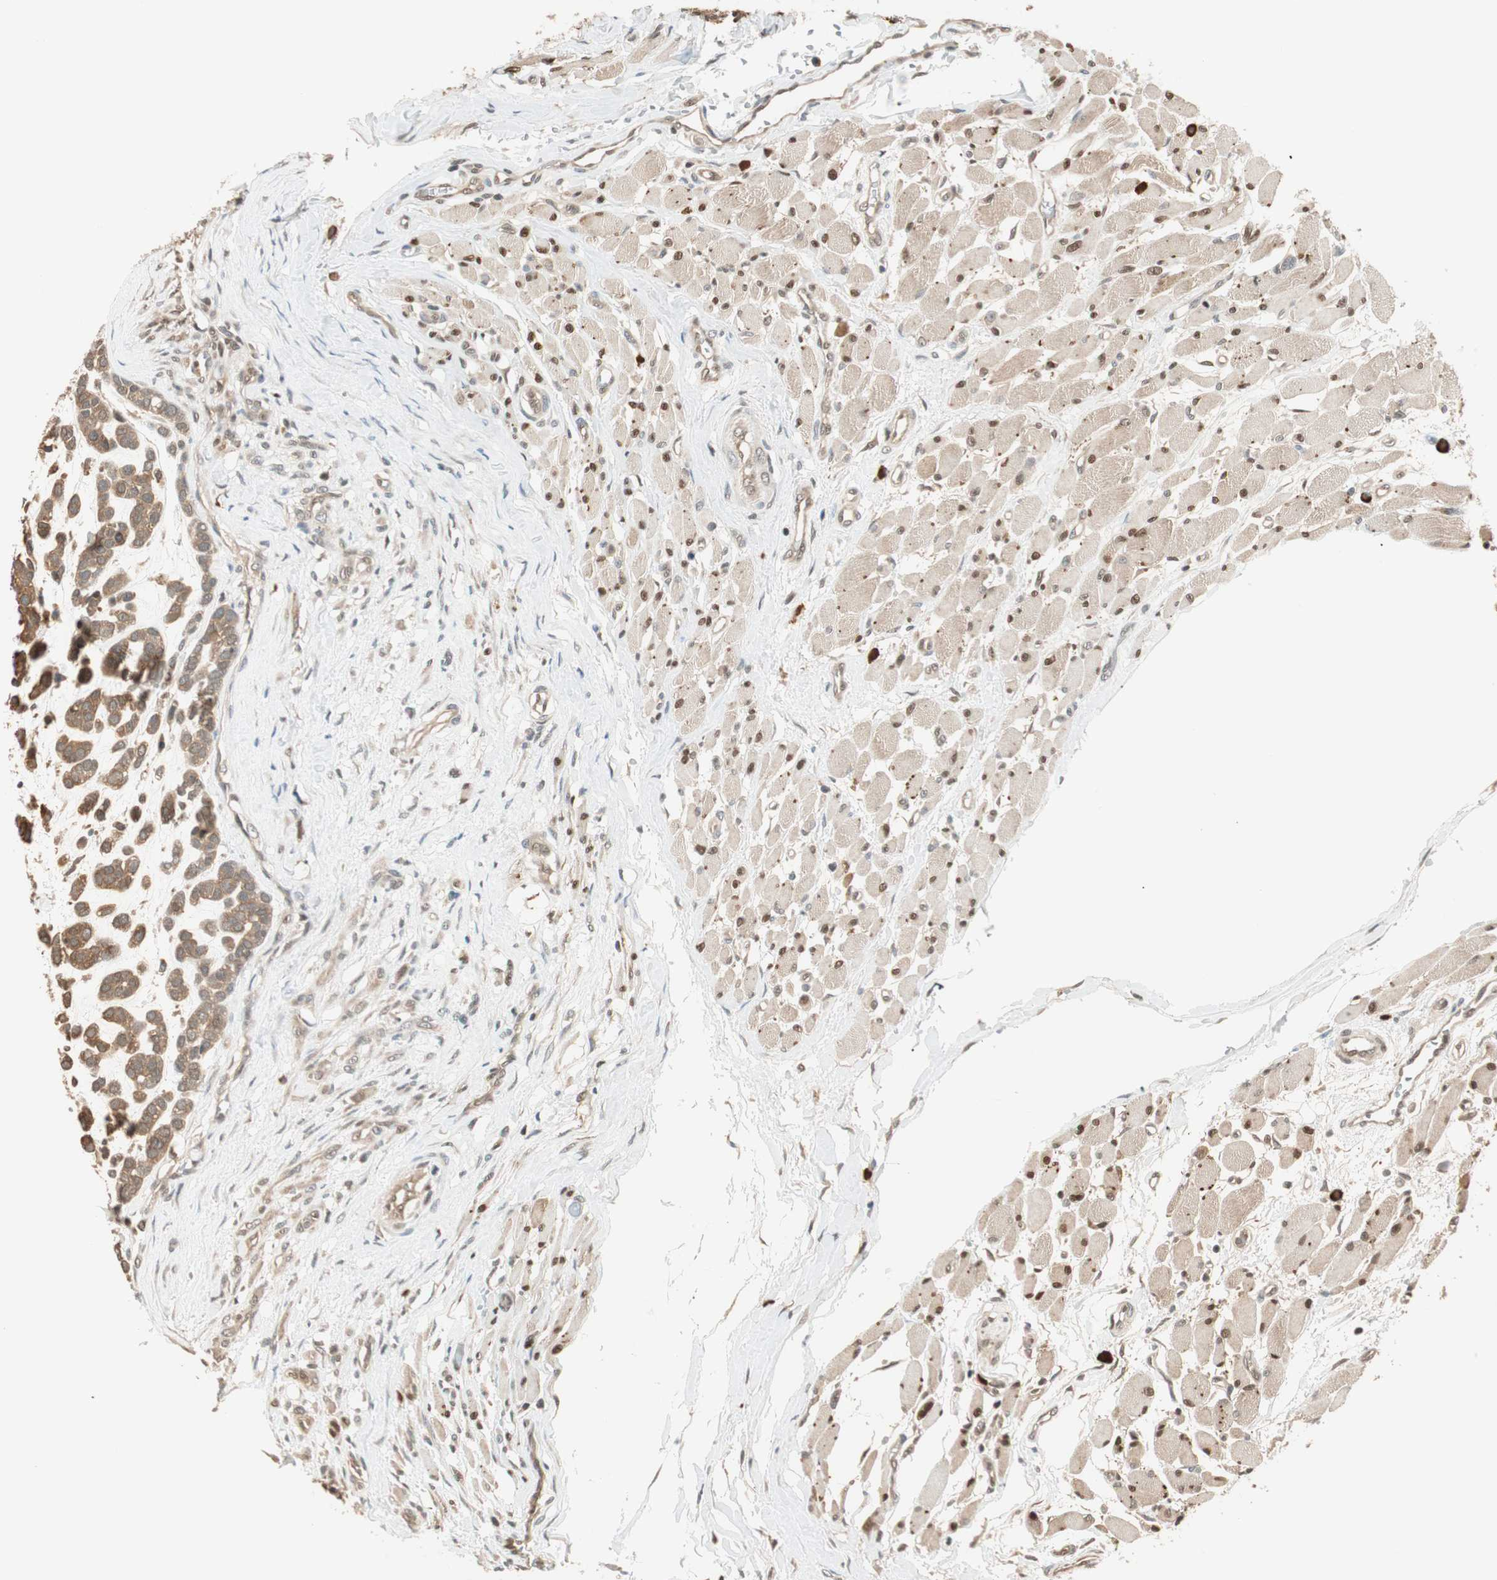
{"staining": {"intensity": "moderate", "quantity": ">75%", "location": "cytoplasmic/membranous"}, "tissue": "head and neck cancer", "cell_type": "Tumor cells", "image_type": "cancer", "snomed": [{"axis": "morphology", "description": "Adenocarcinoma, NOS"}, {"axis": "morphology", "description": "Adenoma, NOS"}, {"axis": "topography", "description": "Head-Neck"}], "caption": "Protein expression analysis of head and neck cancer exhibits moderate cytoplasmic/membranous positivity in approximately >75% of tumor cells.", "gene": "ZNF443", "patient": {"sex": "female", "age": 55}}